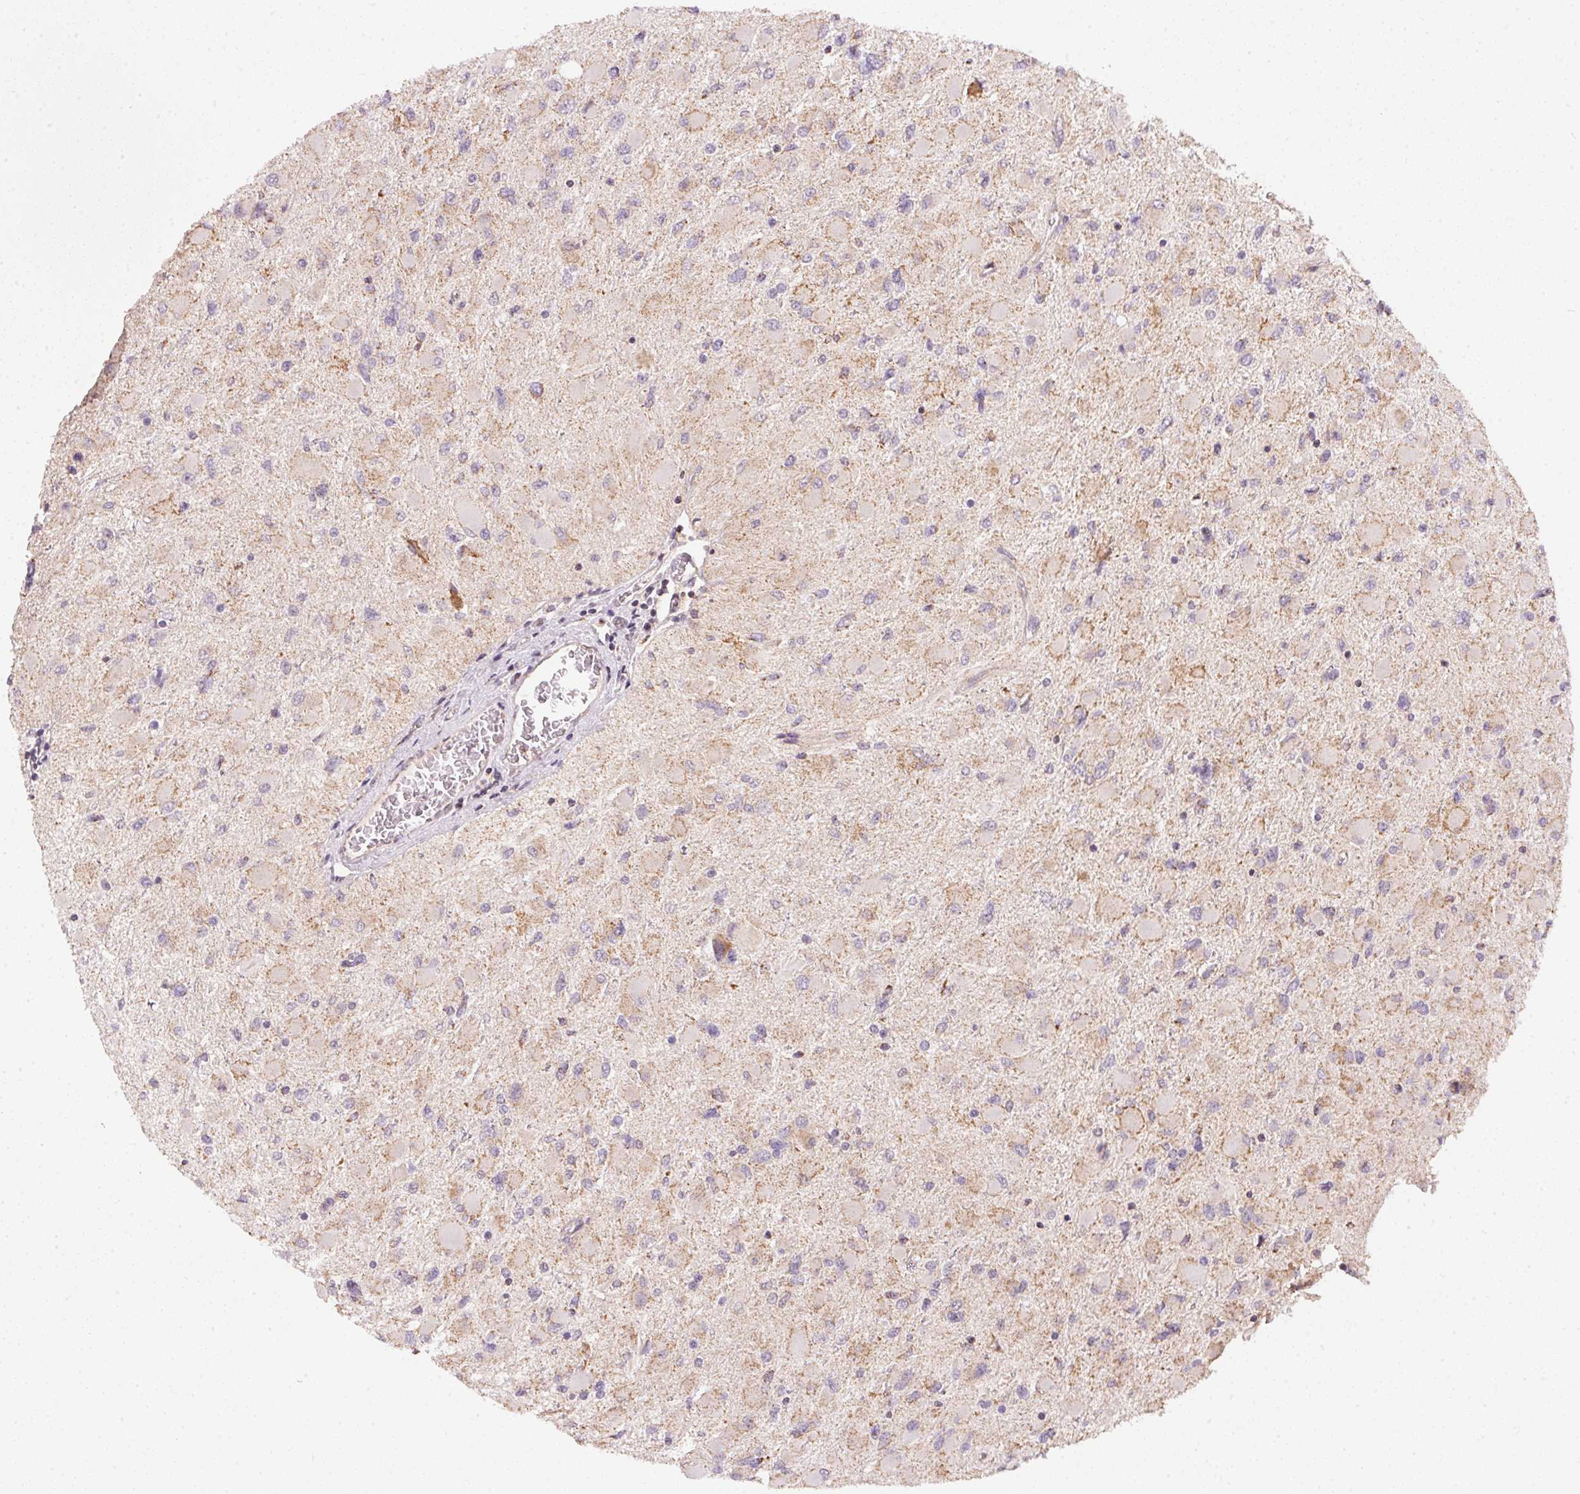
{"staining": {"intensity": "negative", "quantity": "none", "location": "none"}, "tissue": "glioma", "cell_type": "Tumor cells", "image_type": "cancer", "snomed": [{"axis": "morphology", "description": "Glioma, malignant, High grade"}, {"axis": "topography", "description": "Cerebral cortex"}], "caption": "Immunohistochemistry photomicrograph of human glioma stained for a protein (brown), which shows no staining in tumor cells.", "gene": "COQ7", "patient": {"sex": "female", "age": 36}}